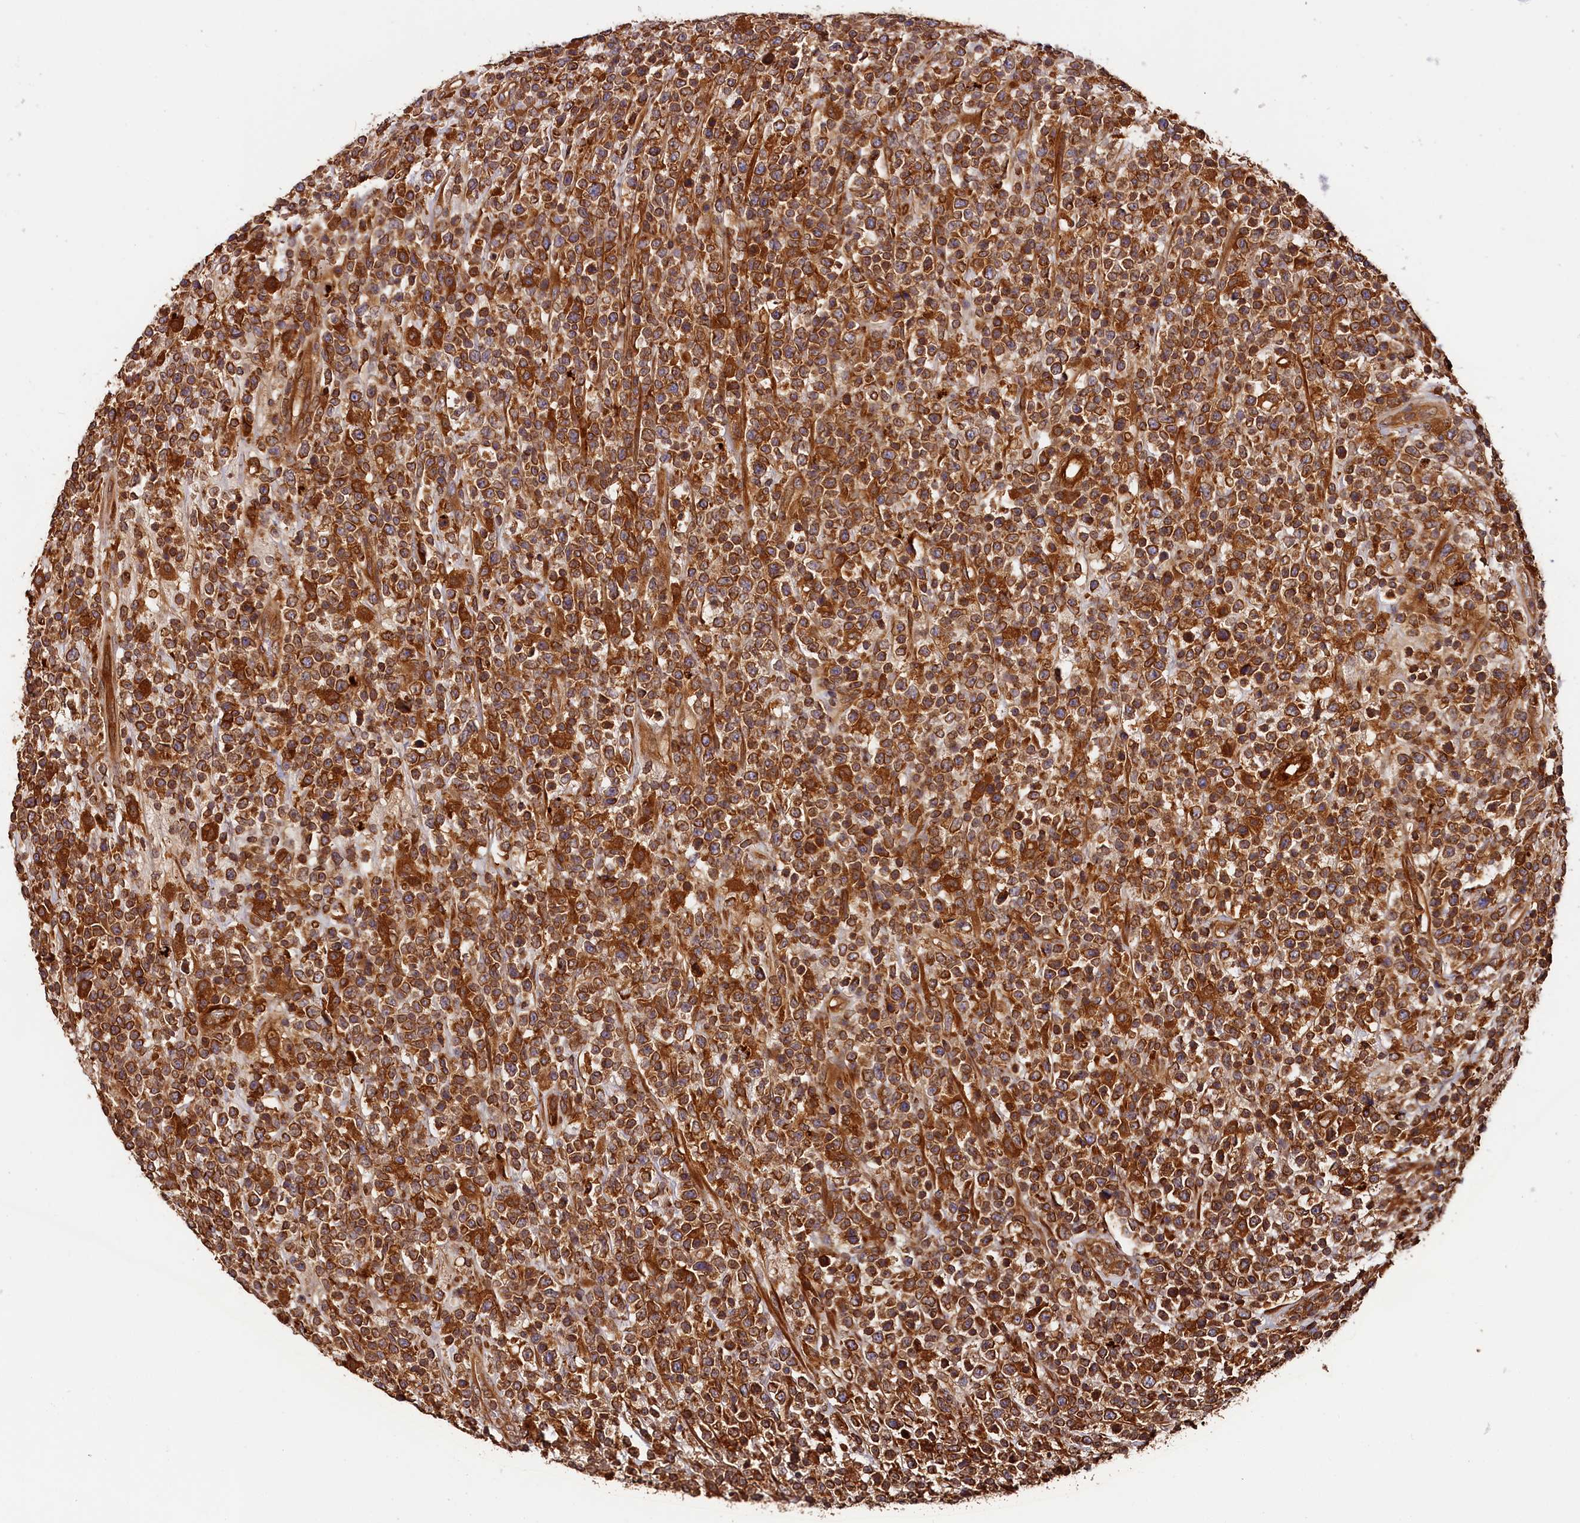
{"staining": {"intensity": "strong", "quantity": ">75%", "location": "cytoplasmic/membranous"}, "tissue": "lymphoma", "cell_type": "Tumor cells", "image_type": "cancer", "snomed": [{"axis": "morphology", "description": "Malignant lymphoma, non-Hodgkin's type, High grade"}, {"axis": "topography", "description": "Colon"}], "caption": "The immunohistochemical stain shows strong cytoplasmic/membranous expression in tumor cells of lymphoma tissue.", "gene": "HMOX2", "patient": {"sex": "female", "age": 53}}